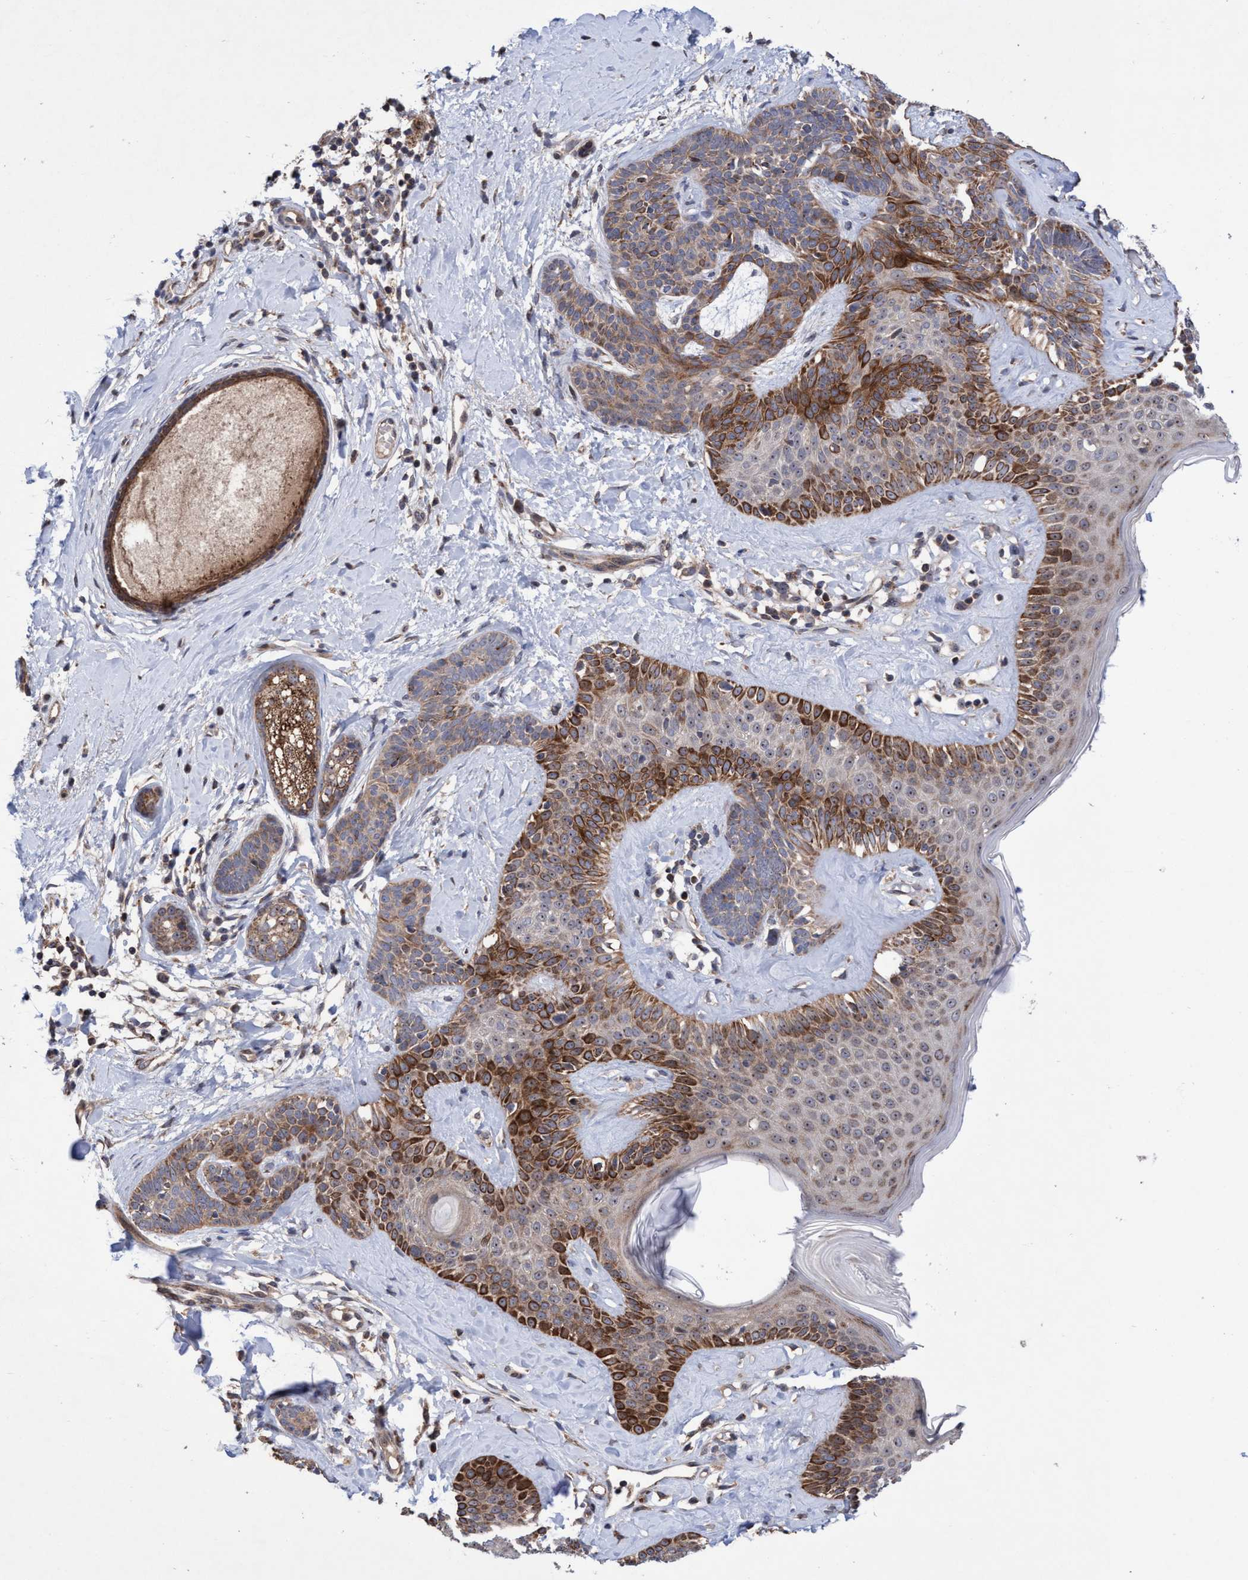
{"staining": {"intensity": "strong", "quantity": "25%-75%", "location": "cytoplasmic/membranous,nuclear"}, "tissue": "skin cancer", "cell_type": "Tumor cells", "image_type": "cancer", "snomed": [{"axis": "morphology", "description": "Developmental malformation"}, {"axis": "morphology", "description": "Basal cell carcinoma"}, {"axis": "topography", "description": "Skin"}], "caption": "The photomicrograph demonstrates a brown stain indicating the presence of a protein in the cytoplasmic/membranous and nuclear of tumor cells in skin basal cell carcinoma.", "gene": "P2RY14", "patient": {"sex": "female", "age": 62}}